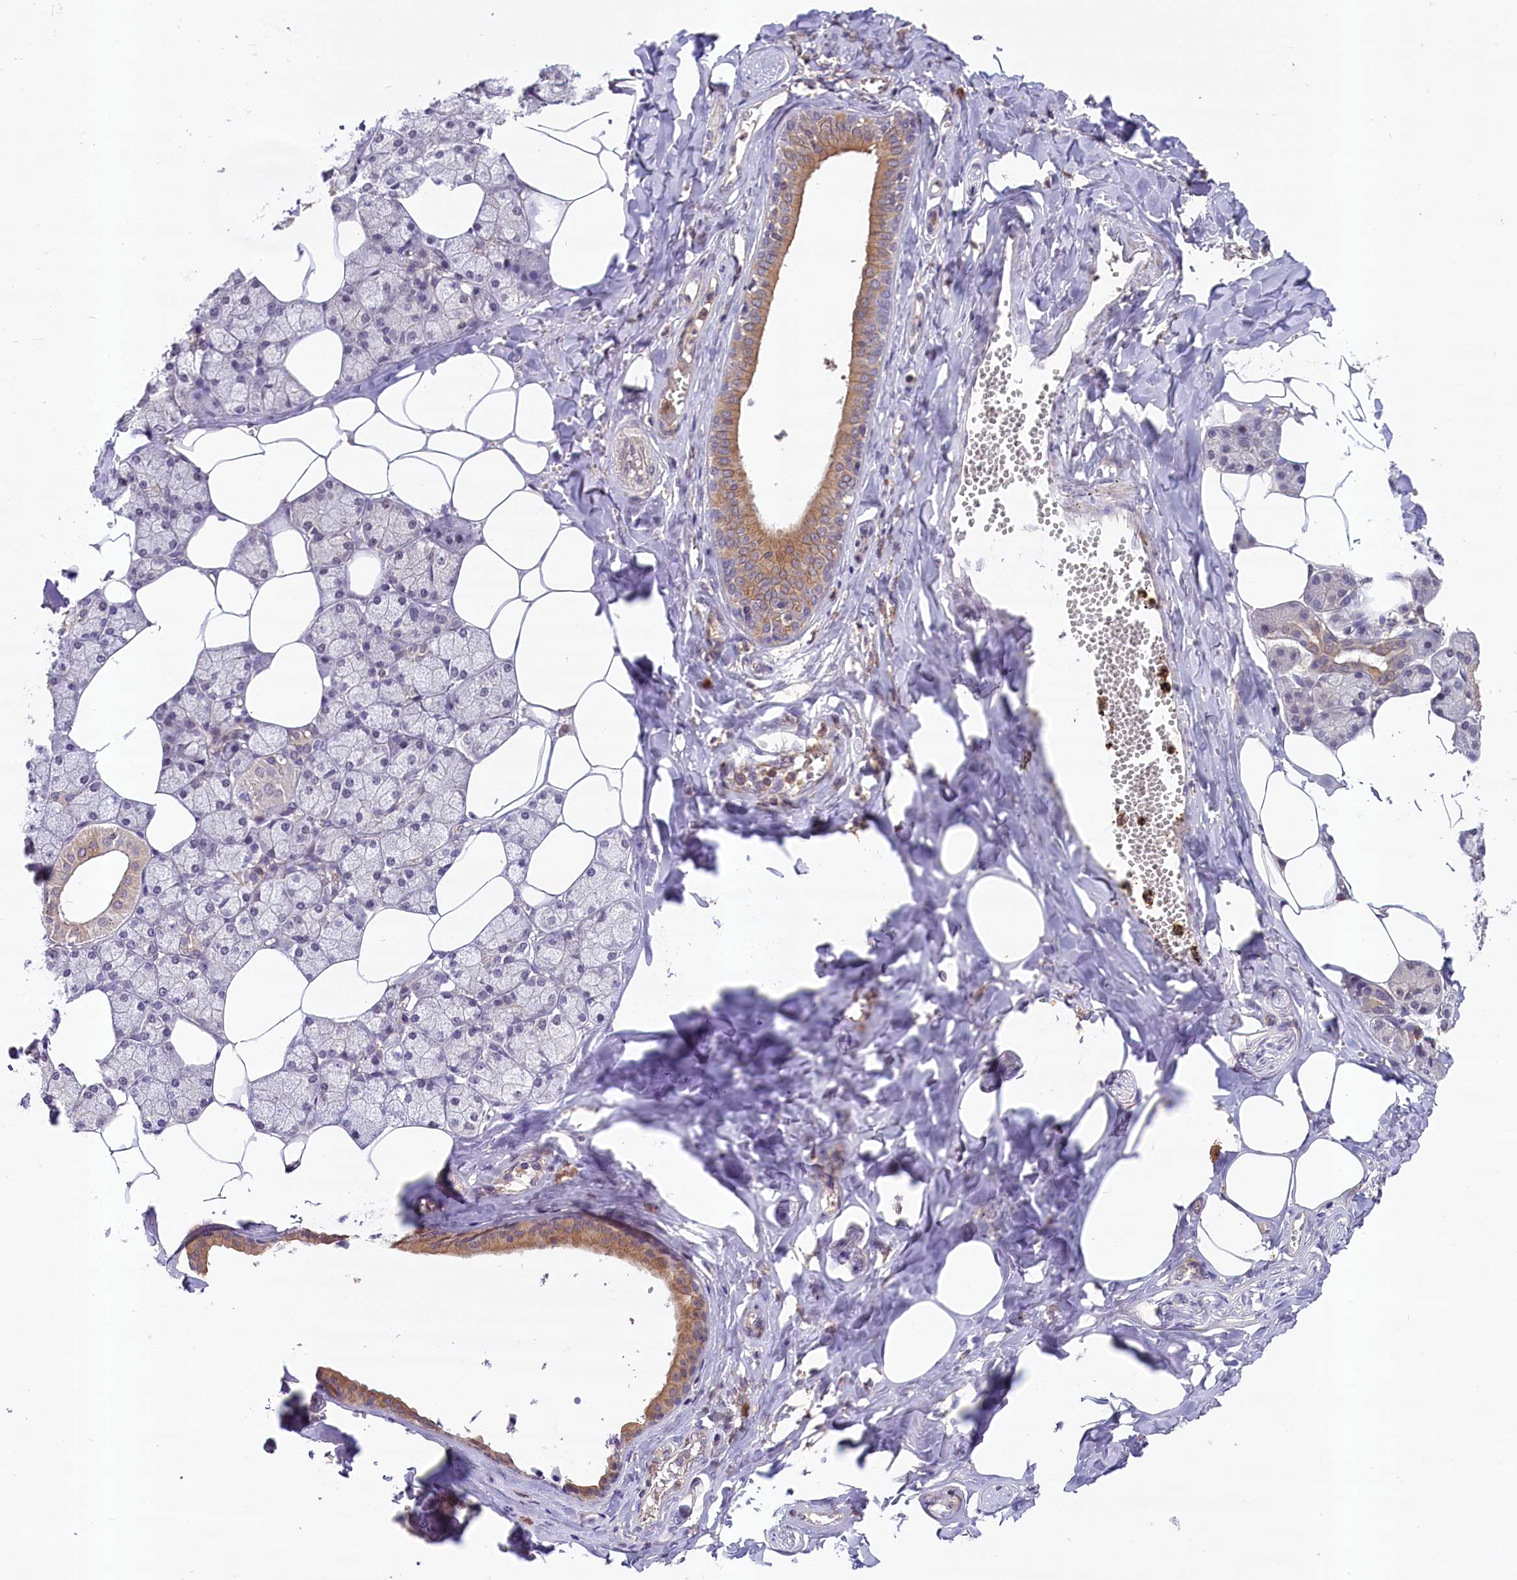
{"staining": {"intensity": "moderate", "quantity": "<25%", "location": "cytoplasmic/membranous"}, "tissue": "salivary gland", "cell_type": "Glandular cells", "image_type": "normal", "snomed": [{"axis": "morphology", "description": "Normal tissue, NOS"}, {"axis": "topography", "description": "Salivary gland"}], "caption": "Benign salivary gland displays moderate cytoplasmic/membranous staining in about <25% of glandular cells The protein is stained brown, and the nuclei are stained in blue (DAB (3,3'-diaminobenzidine) IHC with brightfield microscopy, high magnification)..", "gene": "SKIDA1", "patient": {"sex": "male", "age": 62}}